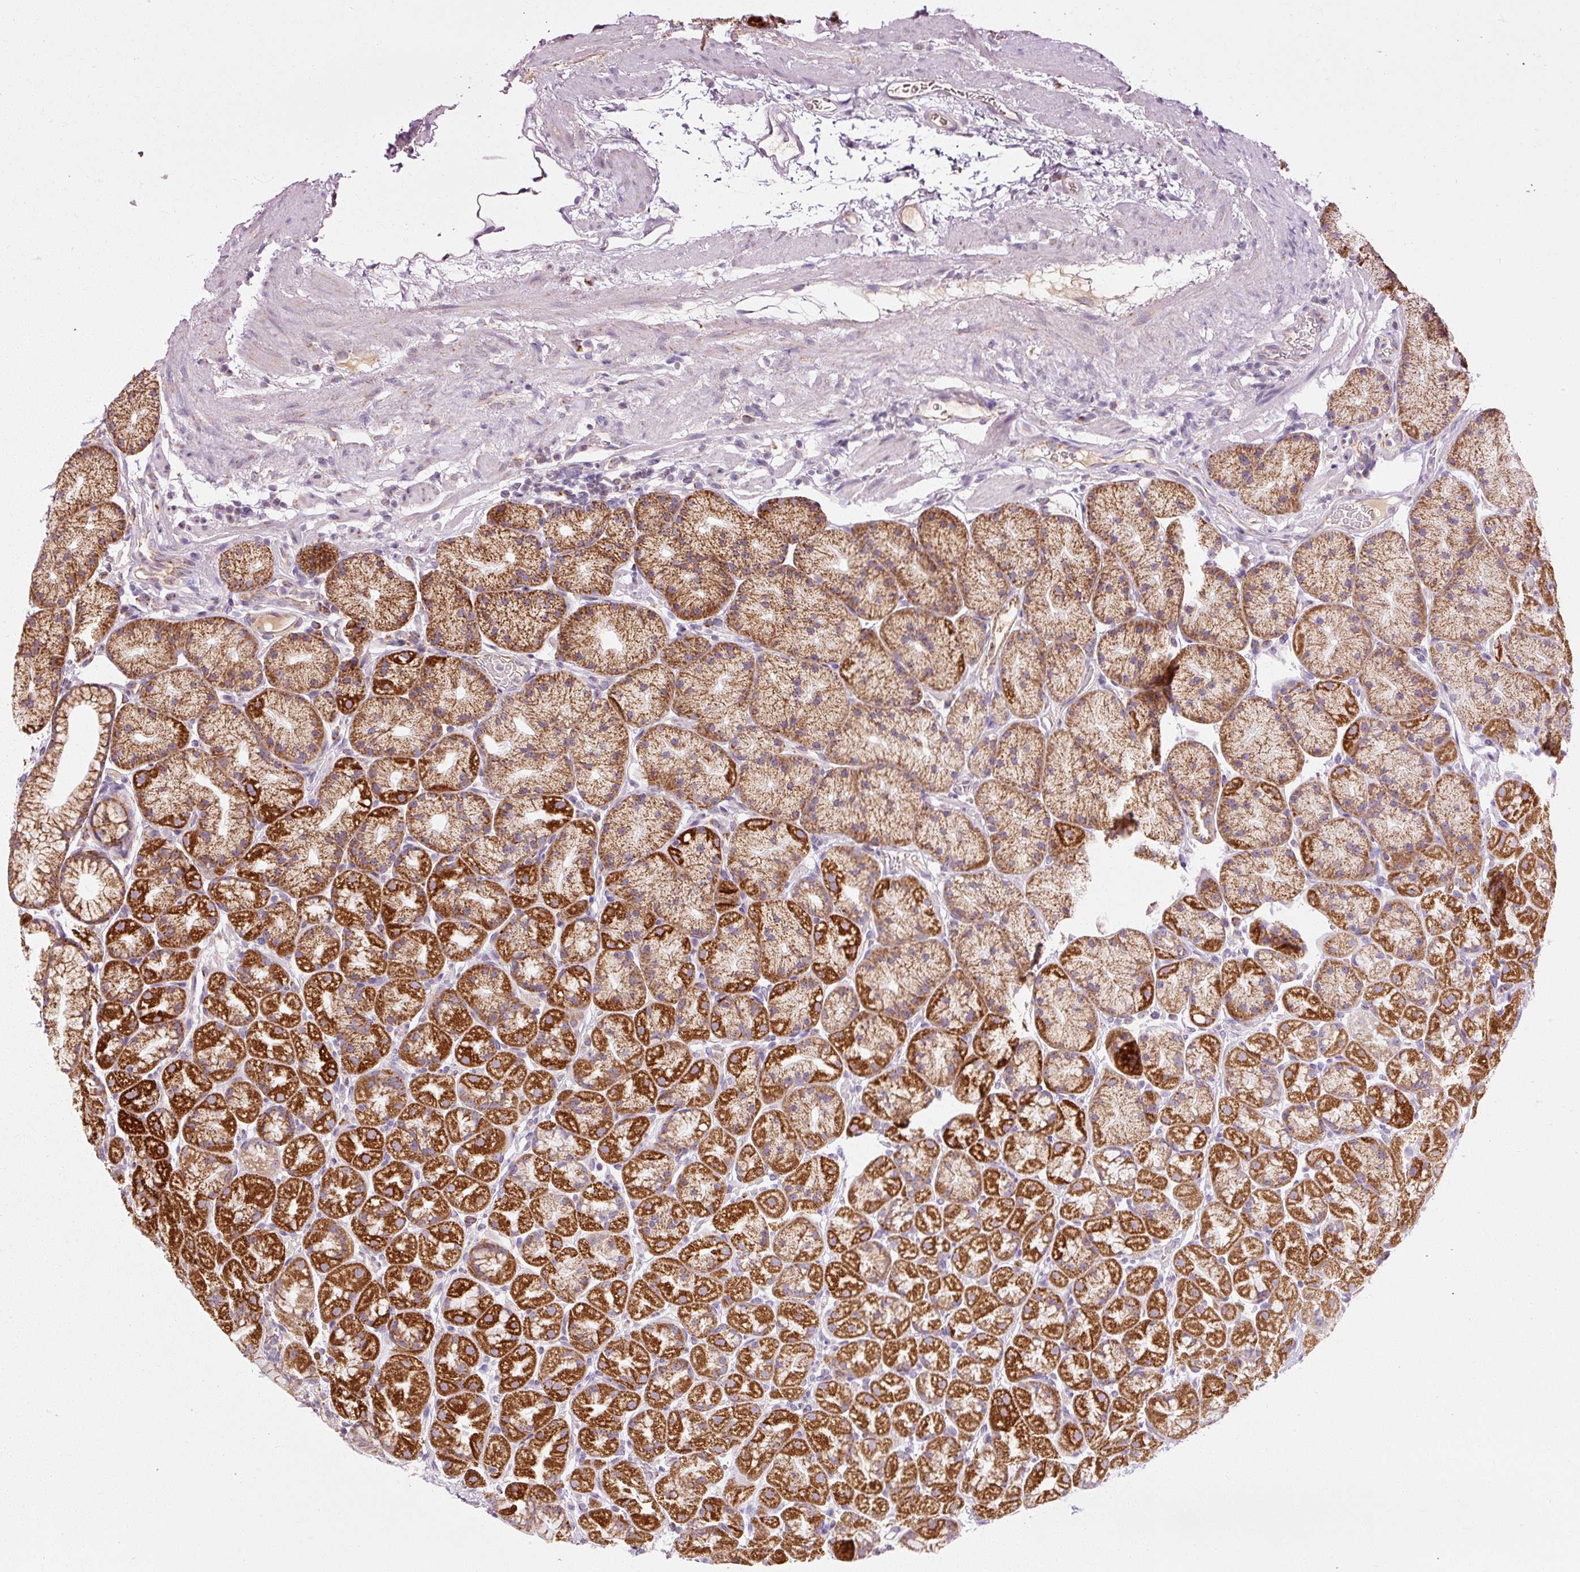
{"staining": {"intensity": "strong", "quantity": ">75%", "location": "cytoplasmic/membranous"}, "tissue": "stomach", "cell_type": "Glandular cells", "image_type": "normal", "snomed": [{"axis": "morphology", "description": "Normal tissue, NOS"}, {"axis": "topography", "description": "Stomach, lower"}], "caption": "Strong cytoplasmic/membranous staining is appreciated in about >75% of glandular cells in normal stomach. (IHC, brightfield microscopy, high magnification).", "gene": "NDUFB4", "patient": {"sex": "male", "age": 67}}